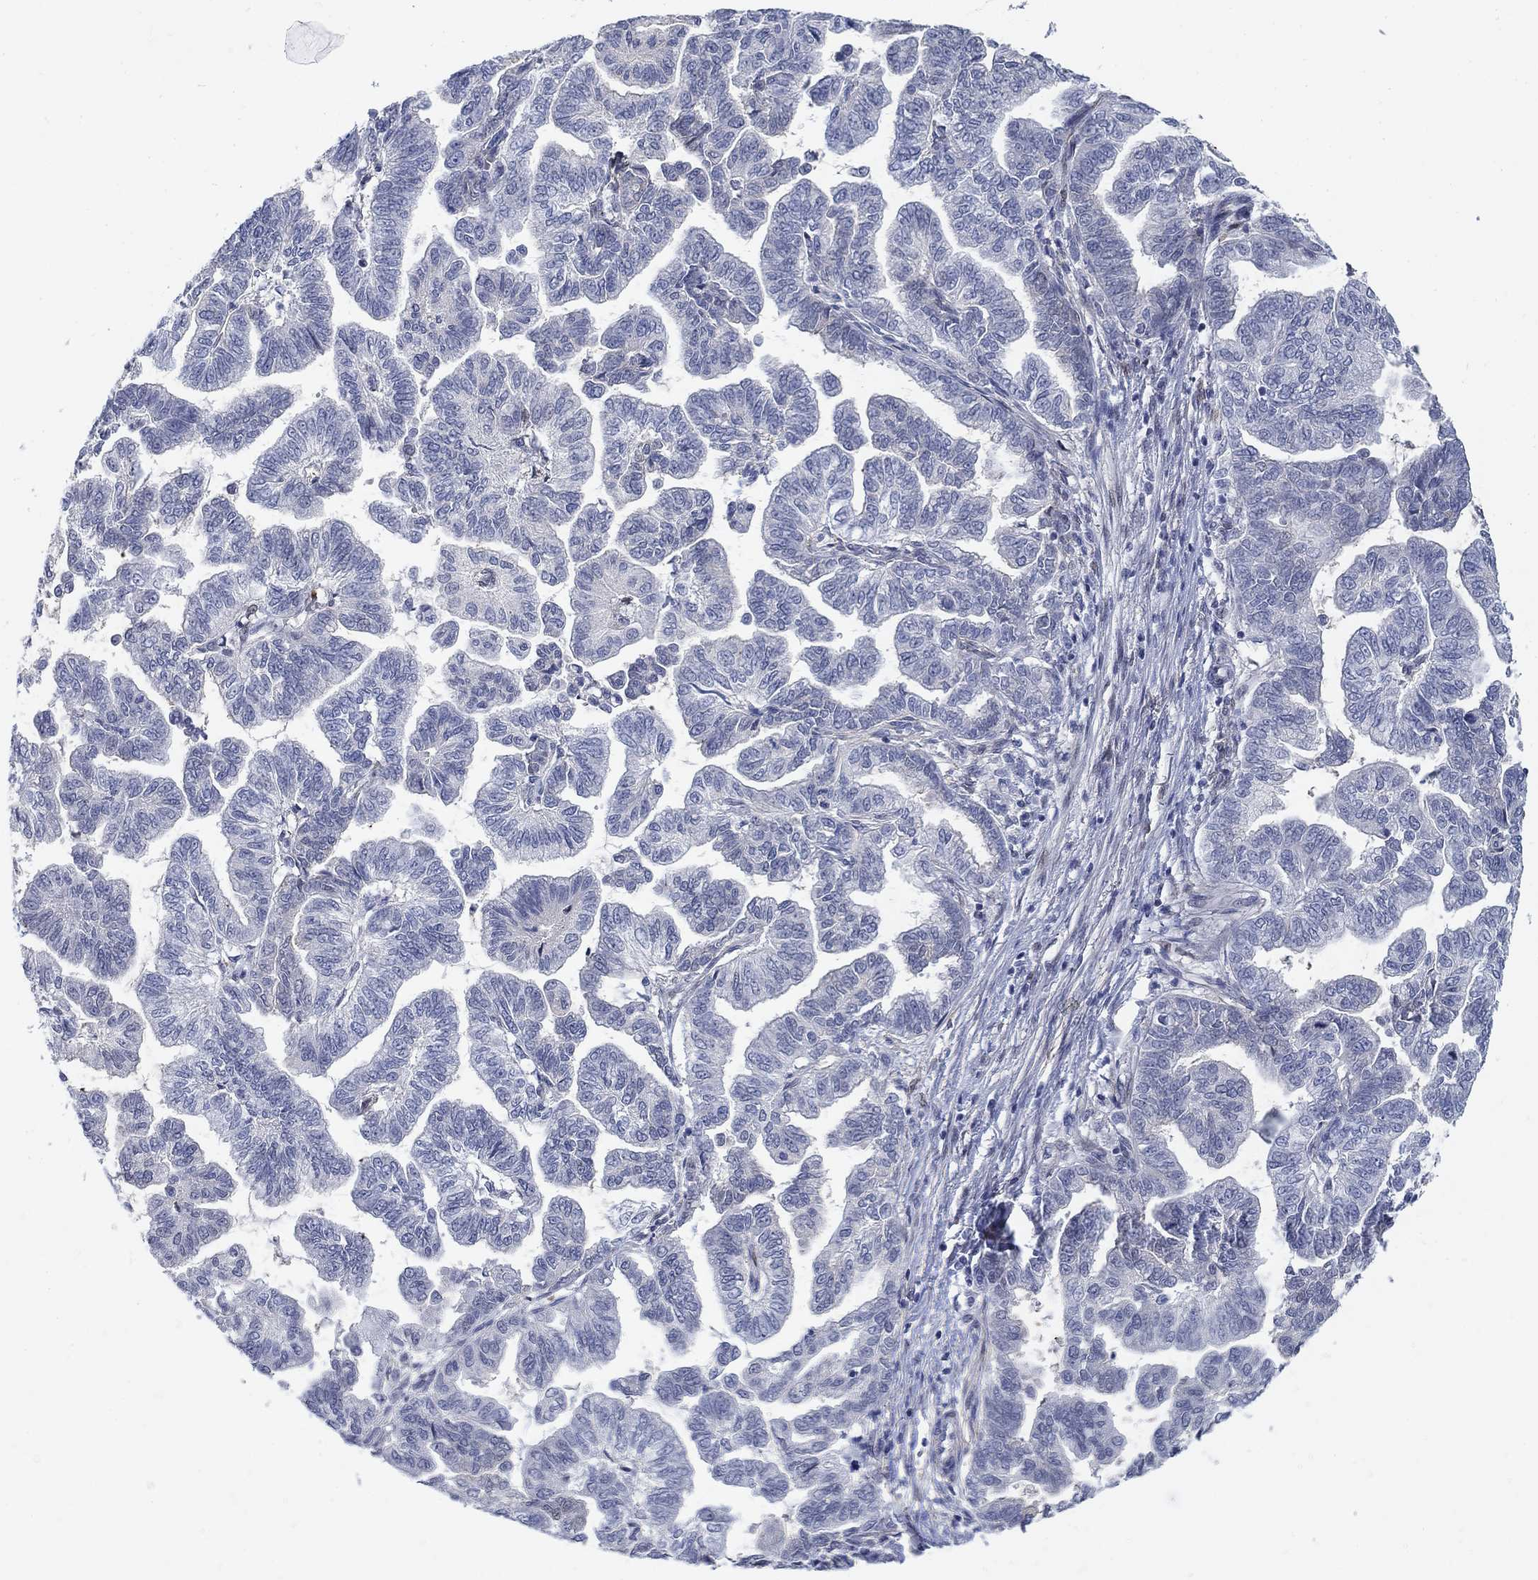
{"staining": {"intensity": "negative", "quantity": "none", "location": "none"}, "tissue": "stomach cancer", "cell_type": "Tumor cells", "image_type": "cancer", "snomed": [{"axis": "morphology", "description": "Adenocarcinoma, NOS"}, {"axis": "topography", "description": "Stomach"}], "caption": "This is a histopathology image of IHC staining of stomach adenocarcinoma, which shows no staining in tumor cells.", "gene": "MYO3A", "patient": {"sex": "male", "age": 83}}